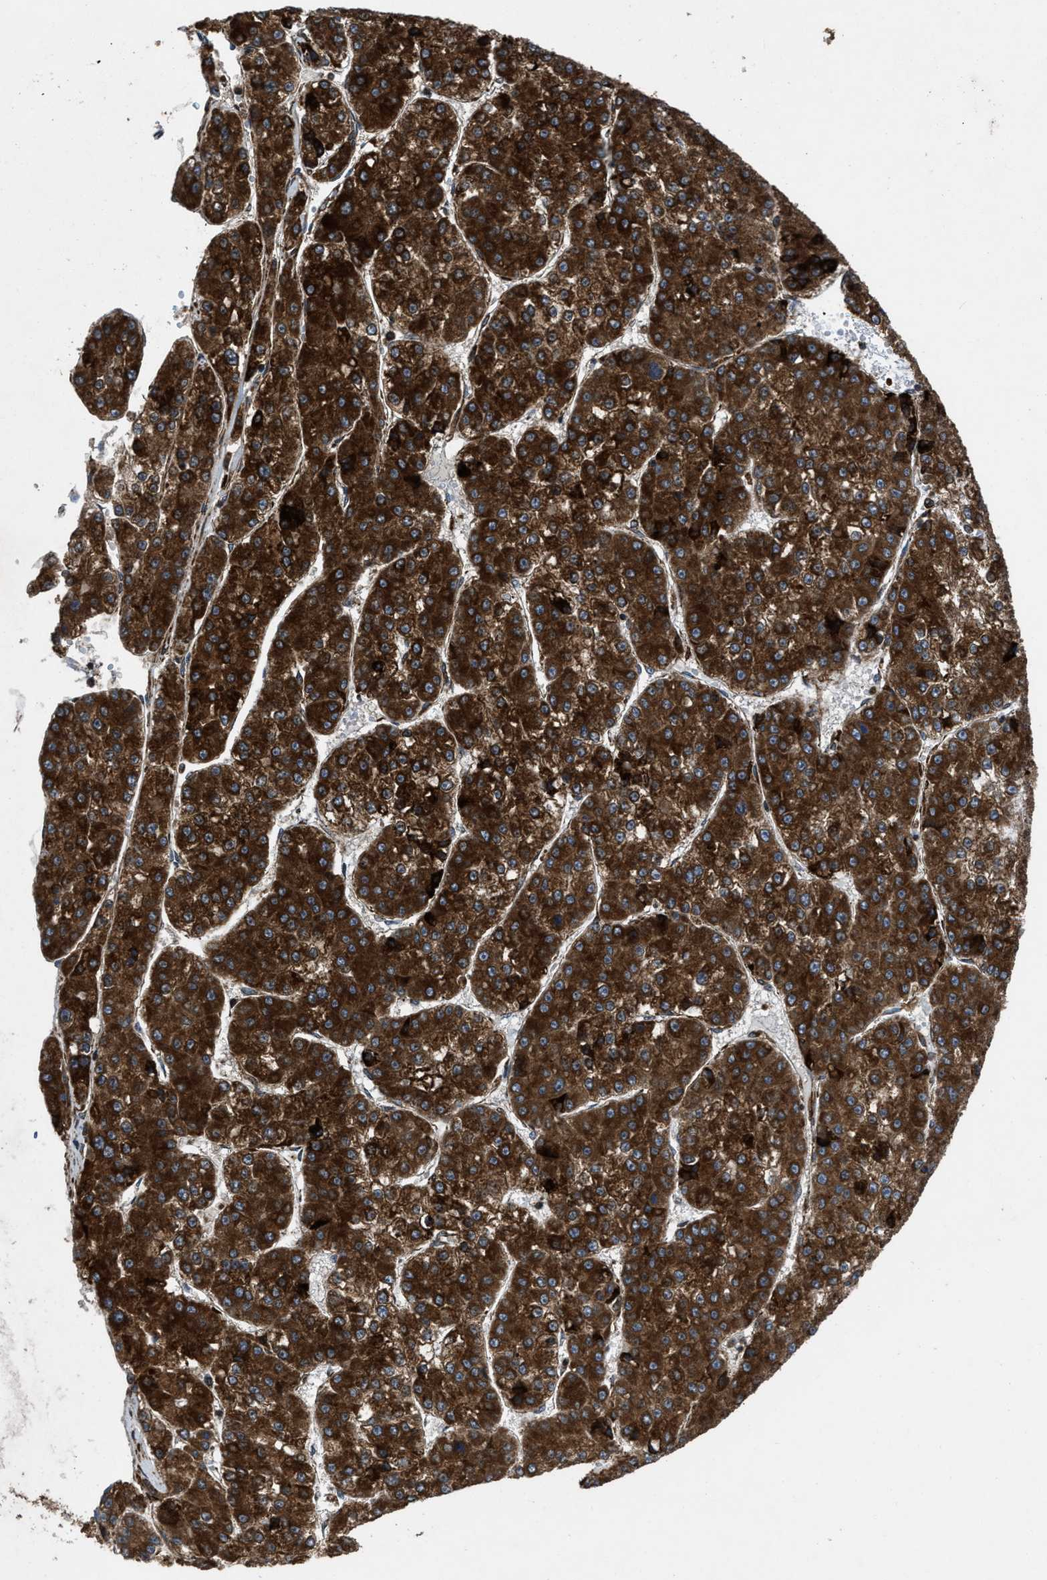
{"staining": {"intensity": "strong", "quantity": ">75%", "location": "cytoplasmic/membranous"}, "tissue": "liver cancer", "cell_type": "Tumor cells", "image_type": "cancer", "snomed": [{"axis": "morphology", "description": "Carcinoma, Hepatocellular, NOS"}, {"axis": "topography", "description": "Liver"}], "caption": "The histopathology image shows staining of hepatocellular carcinoma (liver), revealing strong cytoplasmic/membranous protein positivity (brown color) within tumor cells.", "gene": "PER3", "patient": {"sex": "female", "age": 73}}